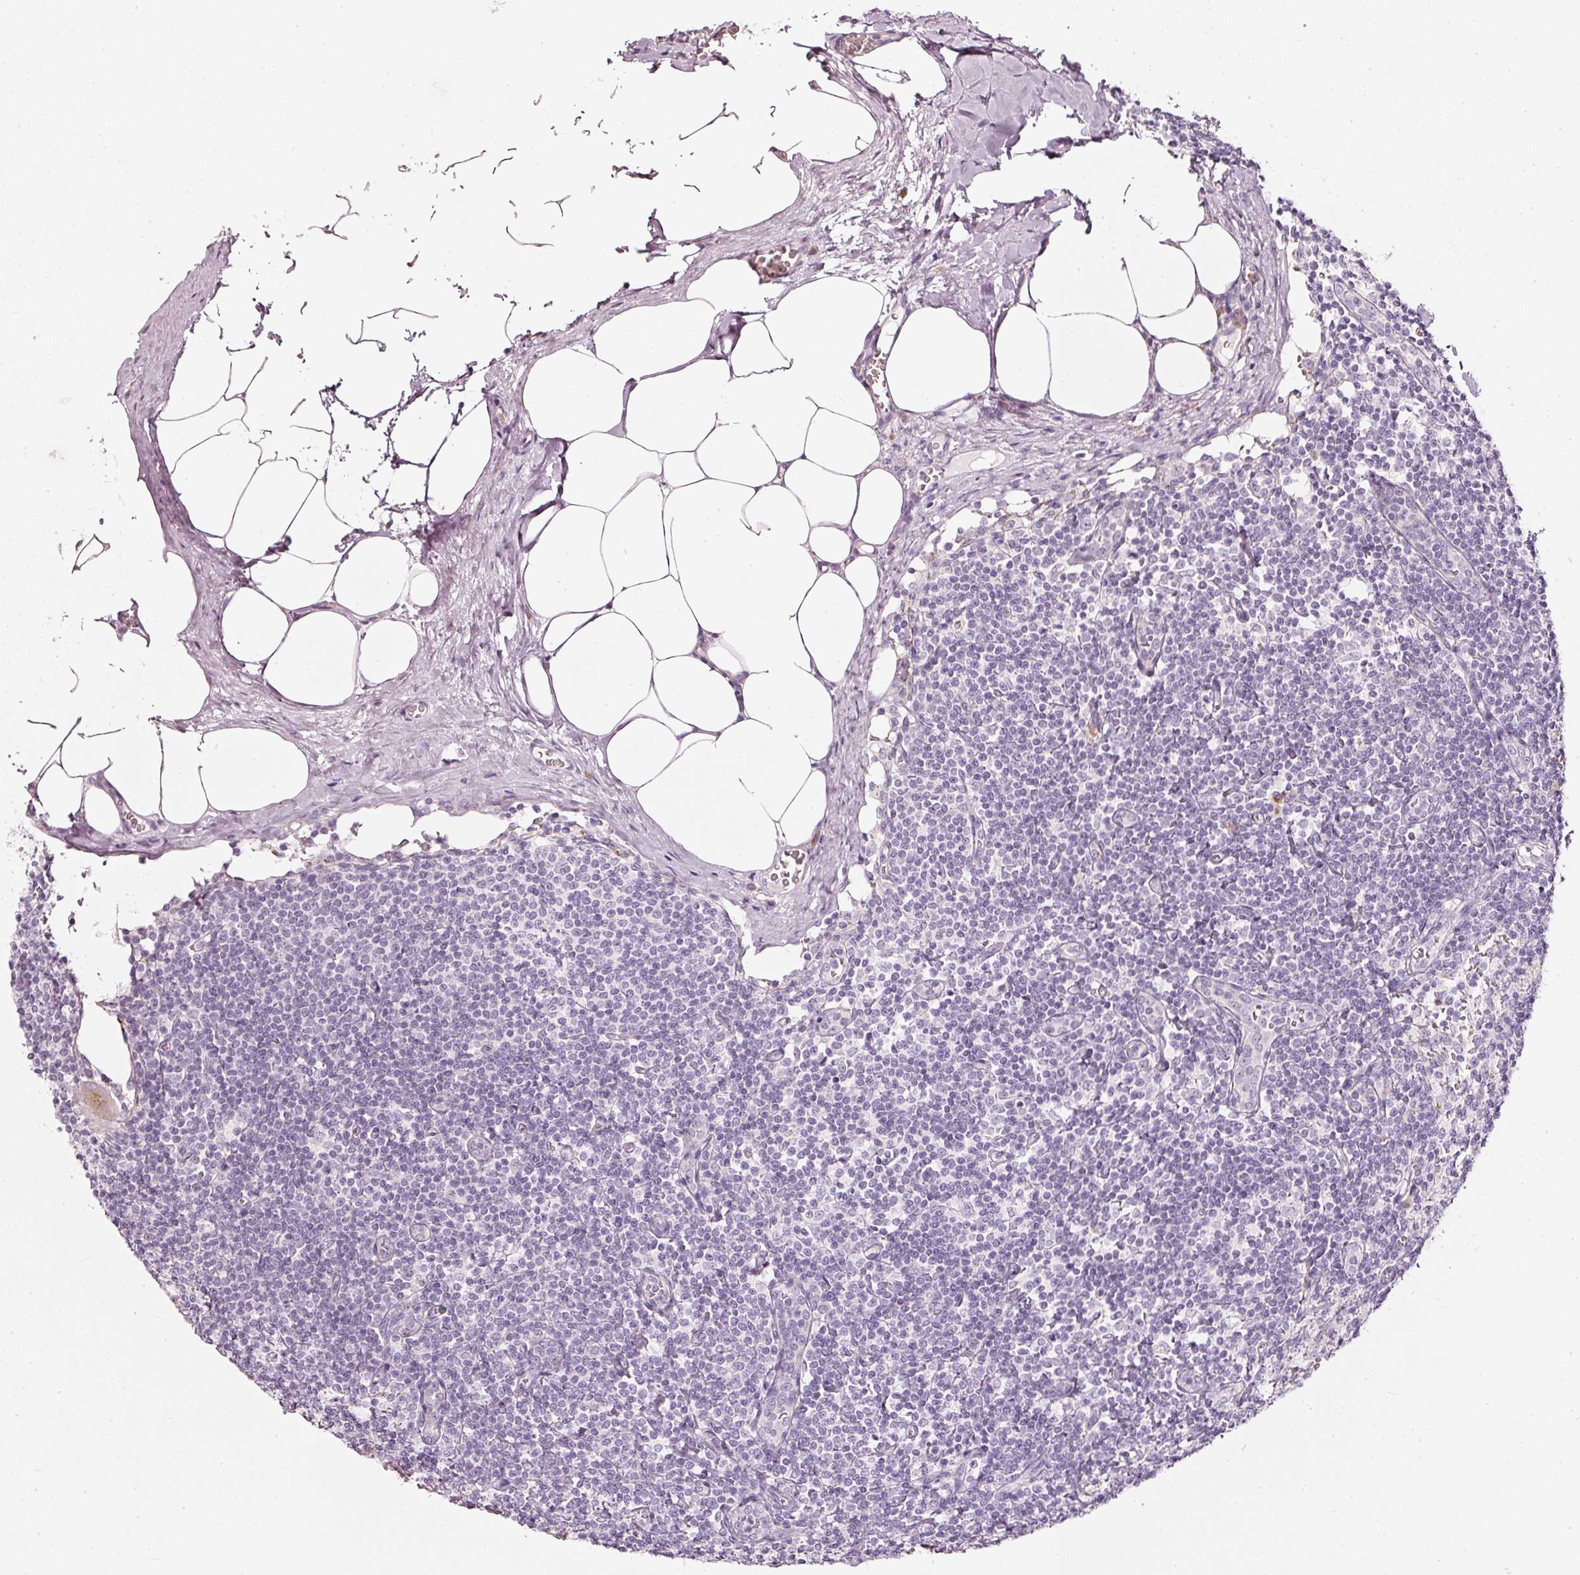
{"staining": {"intensity": "negative", "quantity": "none", "location": "none"}, "tissue": "lymph node", "cell_type": "Germinal center cells", "image_type": "normal", "snomed": [{"axis": "morphology", "description": "Normal tissue, NOS"}, {"axis": "topography", "description": "Lymph node"}], "caption": "Germinal center cells show no significant staining in unremarkable lymph node.", "gene": "SDF4", "patient": {"sex": "female", "age": 59}}